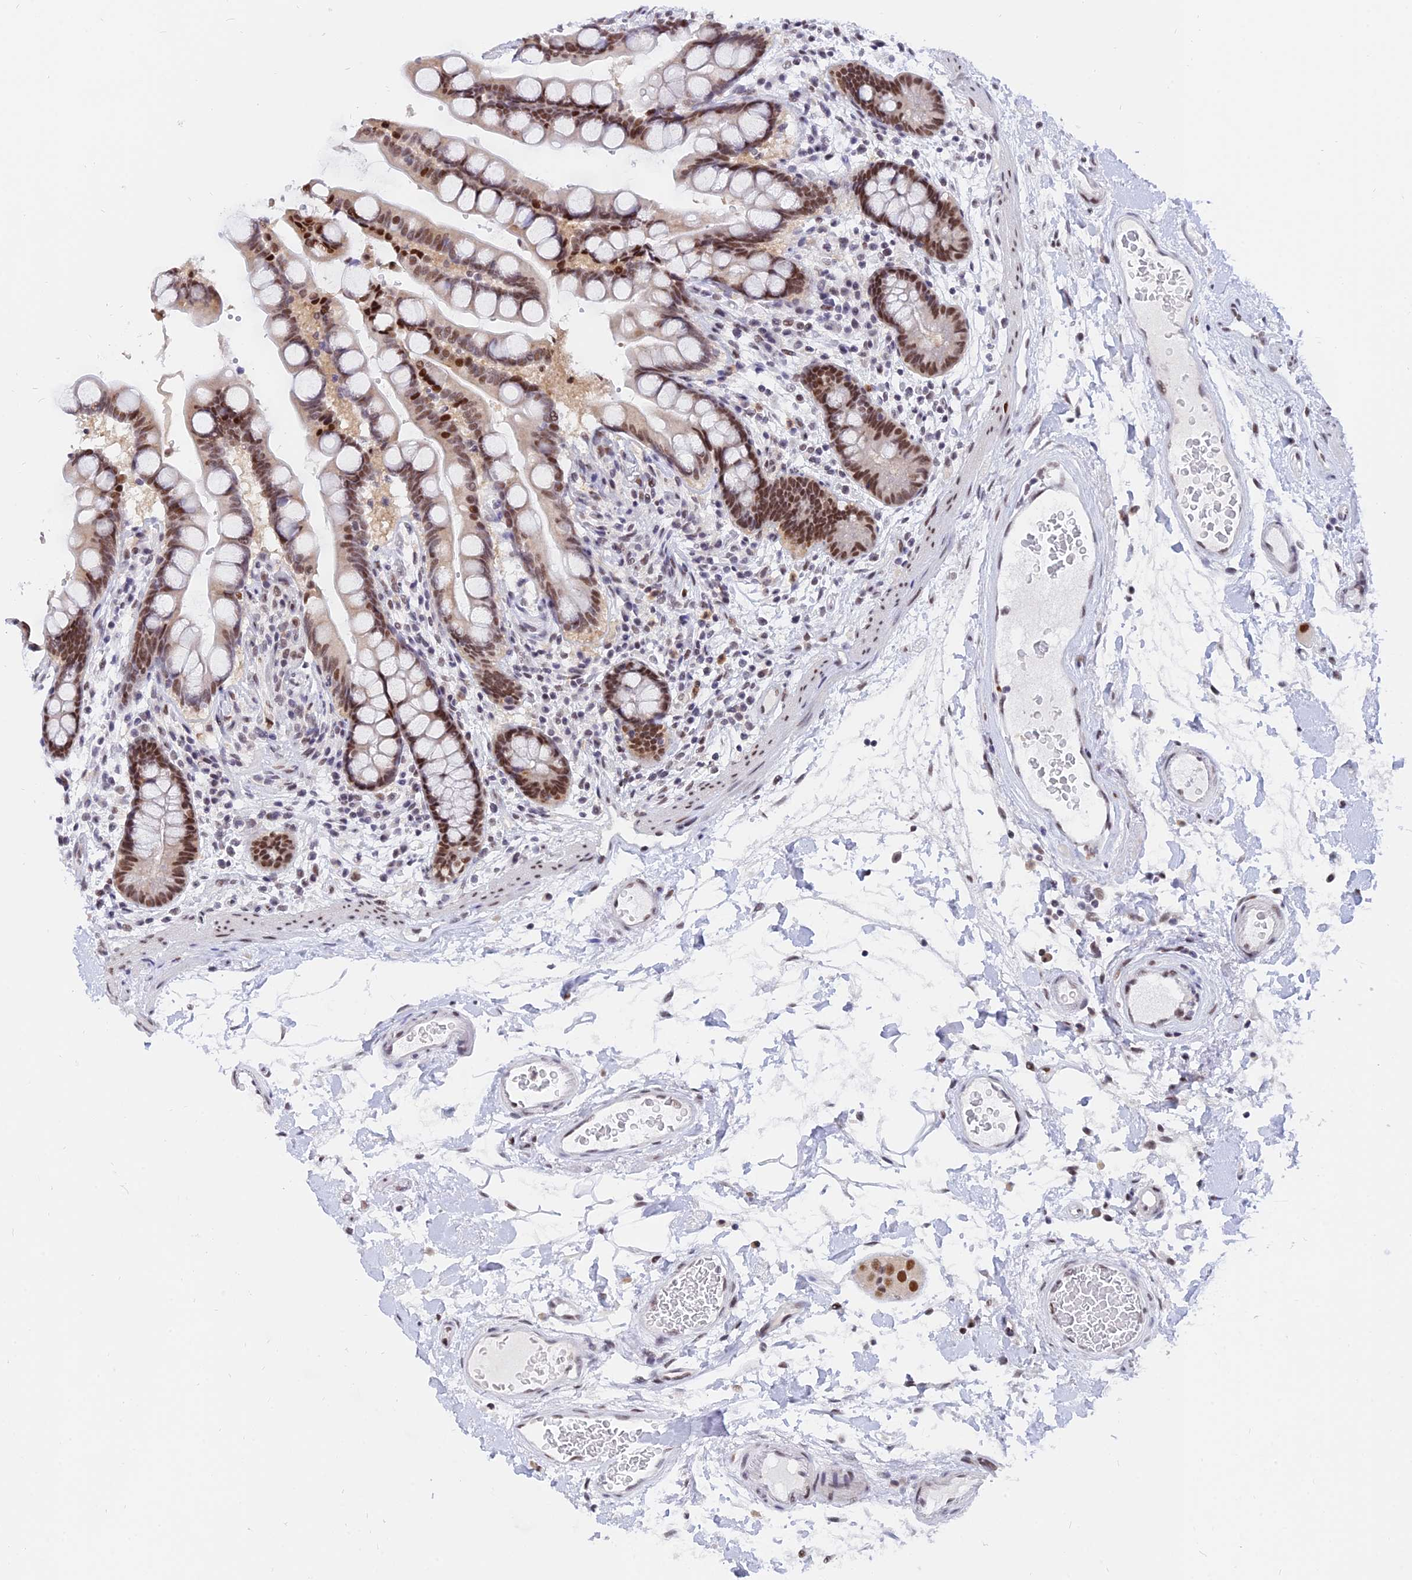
{"staining": {"intensity": "weak", "quantity": "25%-75%", "location": "nuclear"}, "tissue": "colon", "cell_type": "Endothelial cells", "image_type": "normal", "snomed": [{"axis": "morphology", "description": "Normal tissue, NOS"}, {"axis": "topography", "description": "Colon"}], "caption": "Approximately 25%-75% of endothelial cells in benign colon show weak nuclear protein expression as visualized by brown immunohistochemical staining.", "gene": "DPY30", "patient": {"sex": "male", "age": 73}}